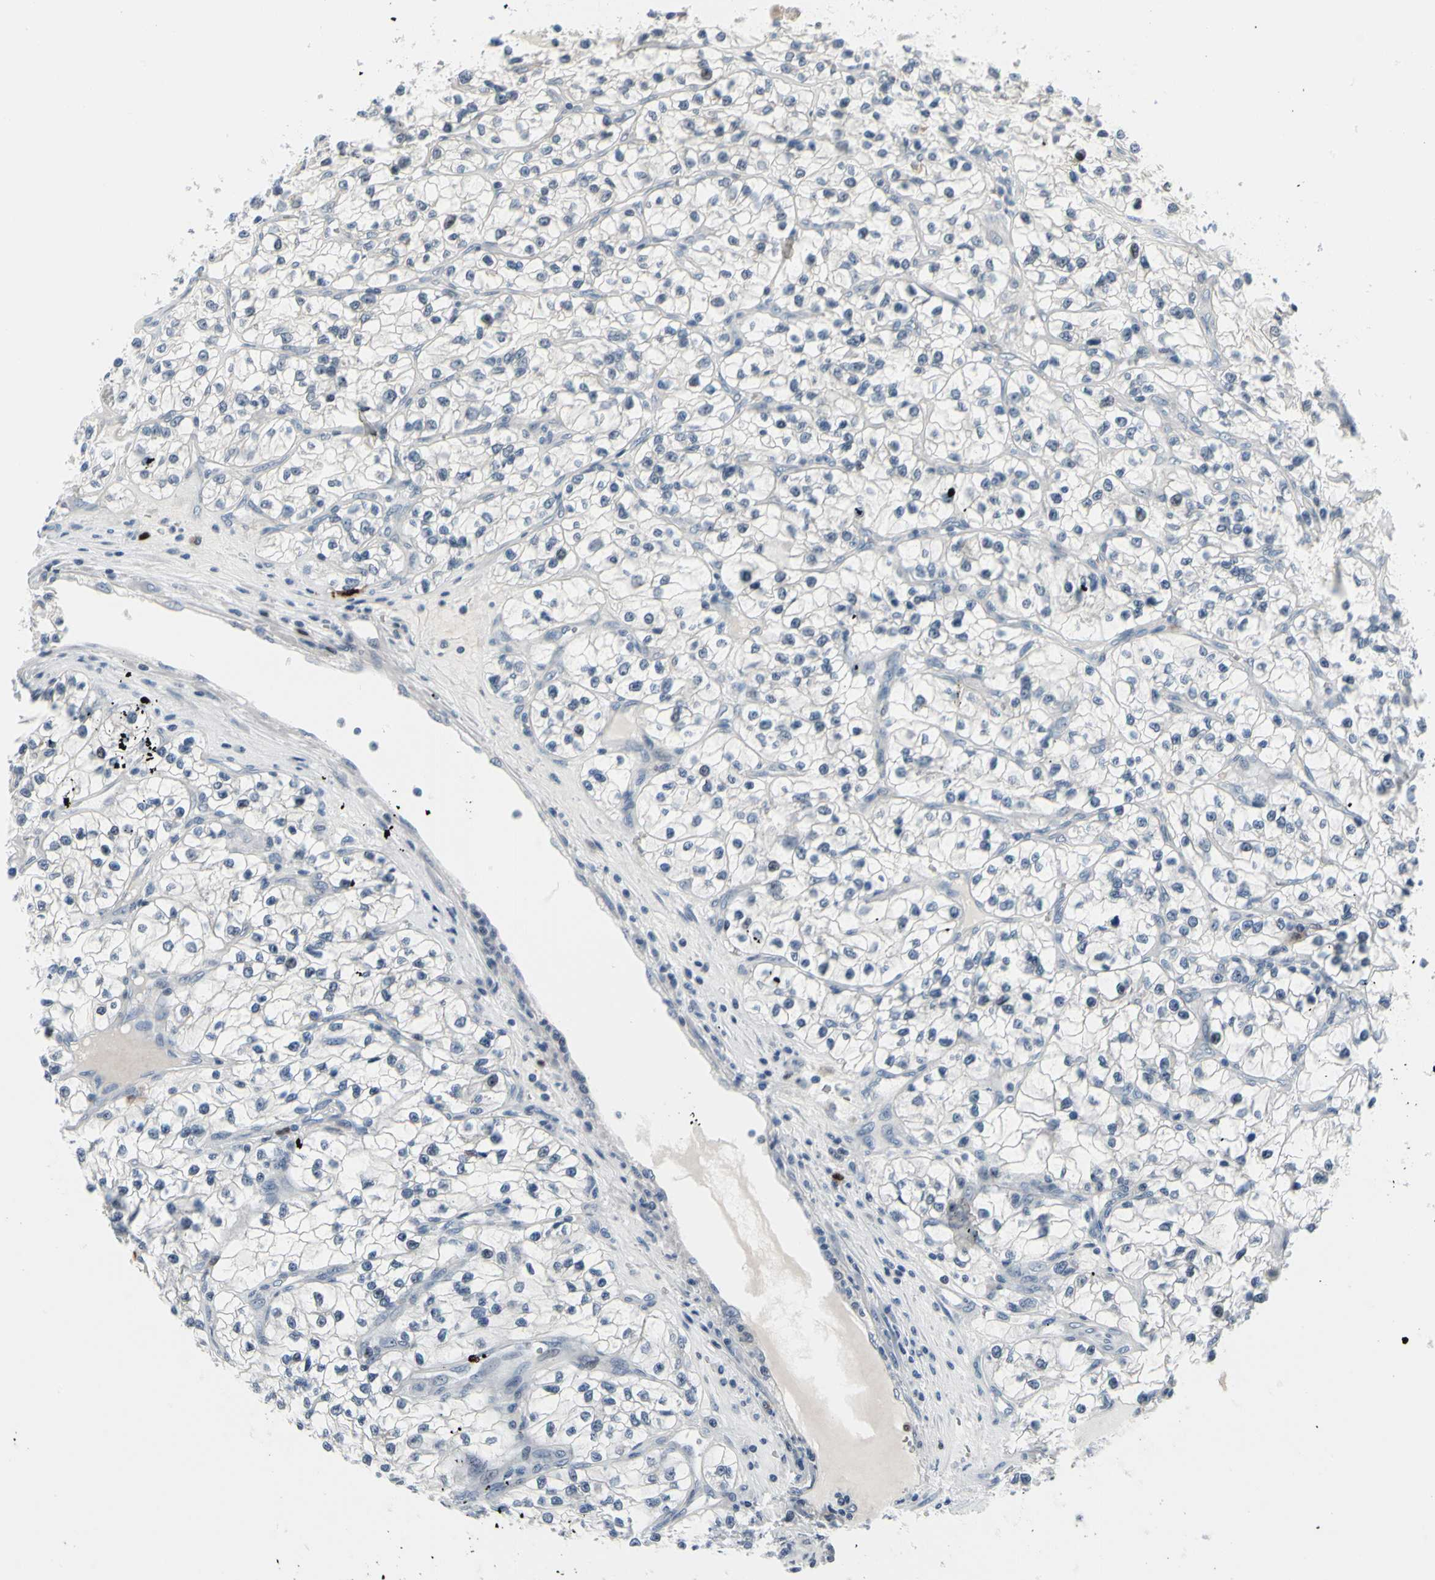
{"staining": {"intensity": "negative", "quantity": "none", "location": "none"}, "tissue": "renal cancer", "cell_type": "Tumor cells", "image_type": "cancer", "snomed": [{"axis": "morphology", "description": "Adenocarcinoma, NOS"}, {"axis": "topography", "description": "Kidney"}], "caption": "A photomicrograph of human renal cancer is negative for staining in tumor cells. (Stains: DAB immunohistochemistry (IHC) with hematoxylin counter stain, Microscopy: brightfield microscopy at high magnification).", "gene": "TXN", "patient": {"sex": "female", "age": 57}}